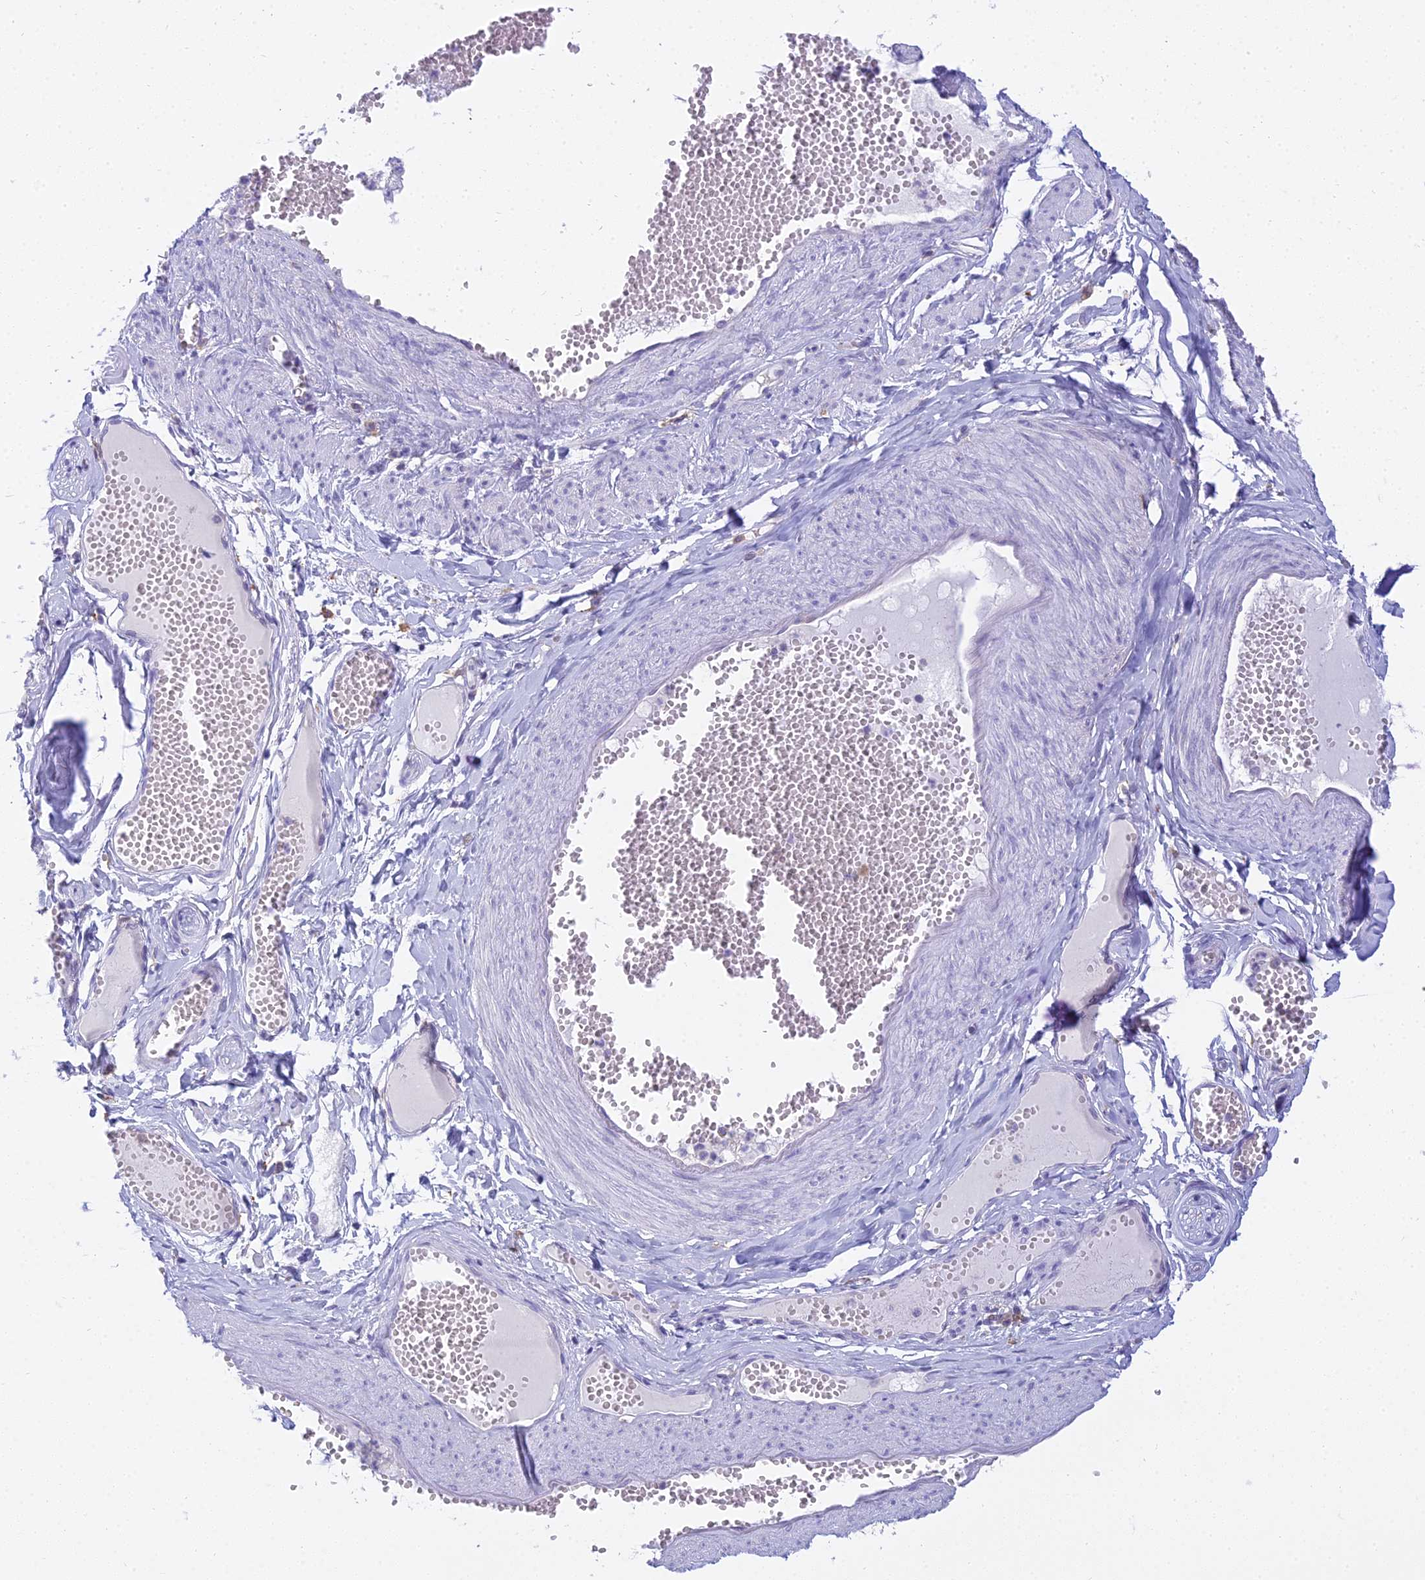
{"staining": {"intensity": "negative", "quantity": "none", "location": "none"}, "tissue": "adipose tissue", "cell_type": "Adipocytes", "image_type": "normal", "snomed": [{"axis": "morphology", "description": "Normal tissue, NOS"}, {"axis": "topography", "description": "Smooth muscle"}, {"axis": "topography", "description": "Peripheral nerve tissue"}], "caption": "High magnification brightfield microscopy of unremarkable adipose tissue stained with DAB (3,3'-diaminobenzidine) (brown) and counterstained with hematoxylin (blue): adipocytes show no significant staining. (Brightfield microscopy of DAB (3,3'-diaminobenzidine) immunohistochemistry (IHC) at high magnification).", "gene": "UBE2G1", "patient": {"sex": "female", "age": 39}}